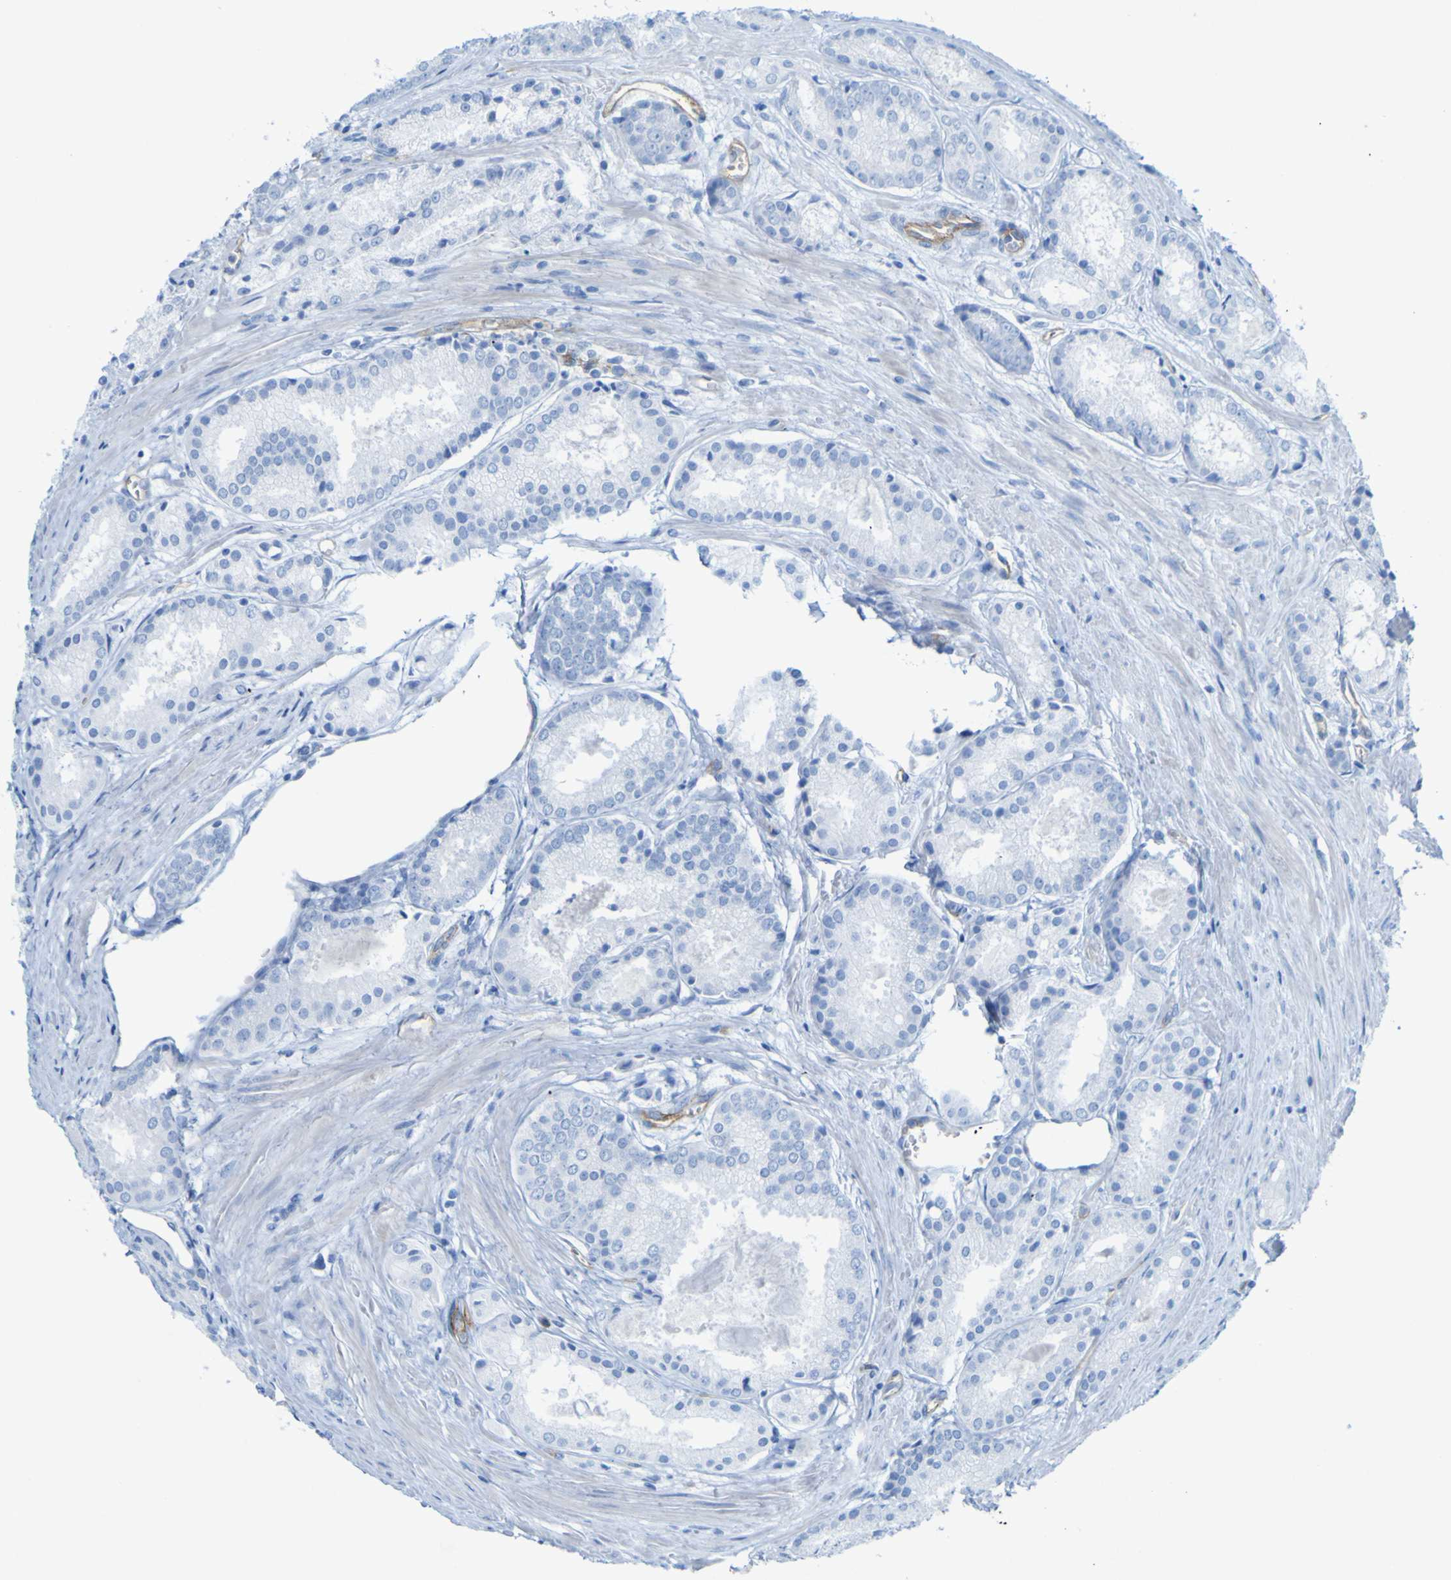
{"staining": {"intensity": "negative", "quantity": "none", "location": "none"}, "tissue": "prostate cancer", "cell_type": "Tumor cells", "image_type": "cancer", "snomed": [{"axis": "morphology", "description": "Adenocarcinoma, Low grade"}, {"axis": "topography", "description": "Prostate"}], "caption": "A photomicrograph of prostate low-grade adenocarcinoma stained for a protein demonstrates no brown staining in tumor cells. (DAB IHC with hematoxylin counter stain).", "gene": "CD93", "patient": {"sex": "male", "age": 64}}